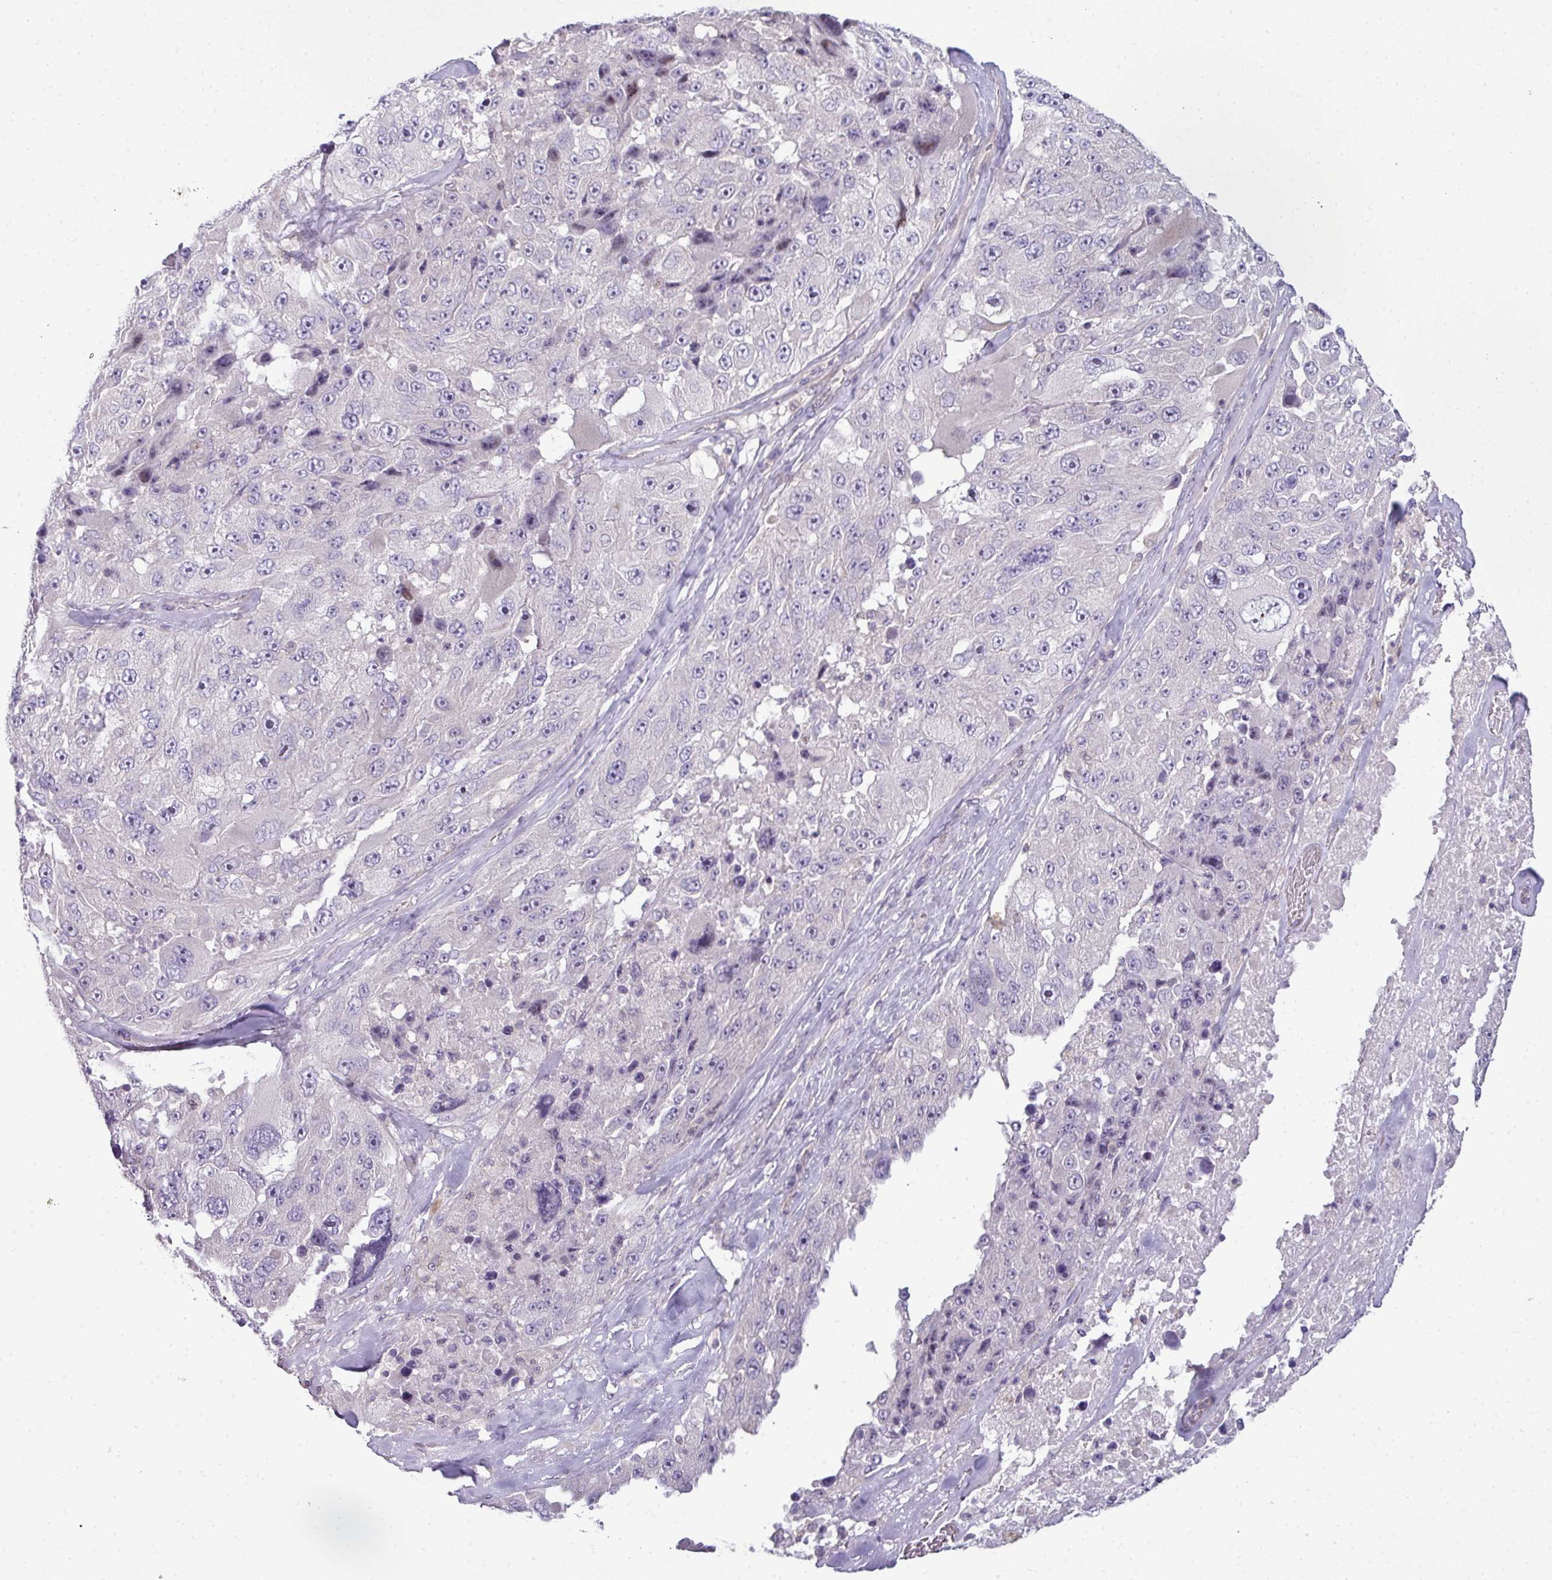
{"staining": {"intensity": "negative", "quantity": "none", "location": "none"}, "tissue": "melanoma", "cell_type": "Tumor cells", "image_type": "cancer", "snomed": [{"axis": "morphology", "description": "Malignant melanoma, Metastatic site"}, {"axis": "topography", "description": "Lymph node"}], "caption": "Tumor cells show no significant staining in malignant melanoma (metastatic site).", "gene": "STAT5A", "patient": {"sex": "male", "age": 62}}